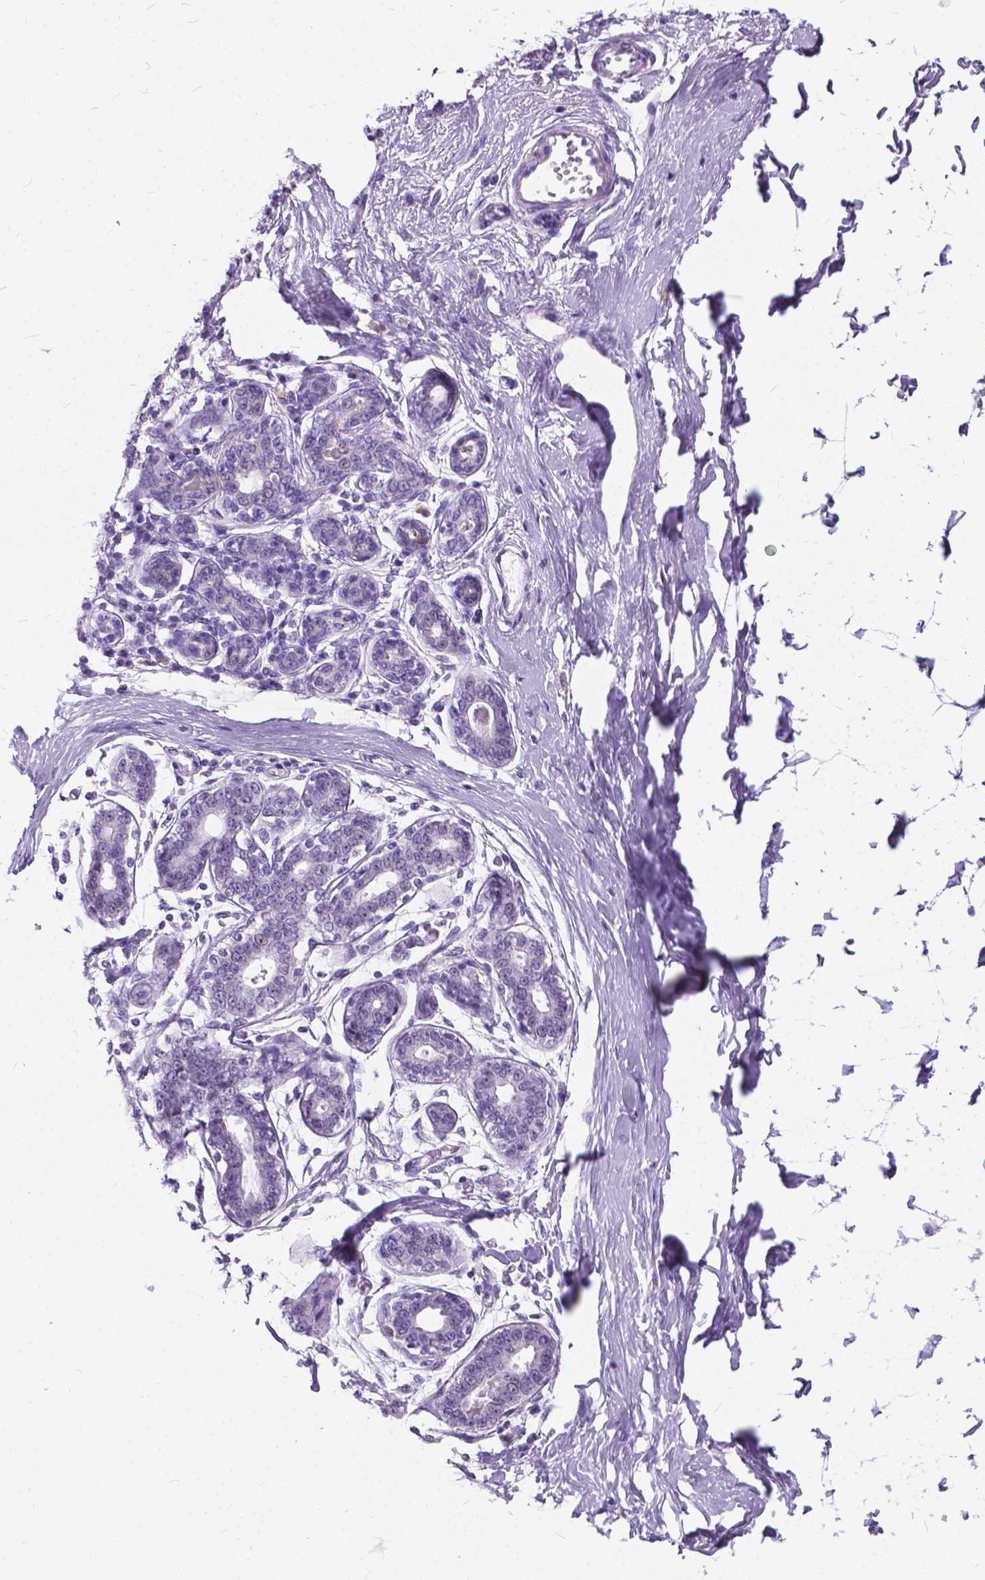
{"staining": {"intensity": "negative", "quantity": "none", "location": "none"}, "tissue": "breast", "cell_type": "Adipocytes", "image_type": "normal", "snomed": [{"axis": "morphology", "description": "Normal tissue, NOS"}, {"axis": "topography", "description": "Skin"}, {"axis": "topography", "description": "Breast"}], "caption": "A histopathology image of human breast is negative for staining in adipocytes. (Brightfield microscopy of DAB immunohistochemistry (IHC) at high magnification).", "gene": "BSND", "patient": {"sex": "female", "age": 43}}